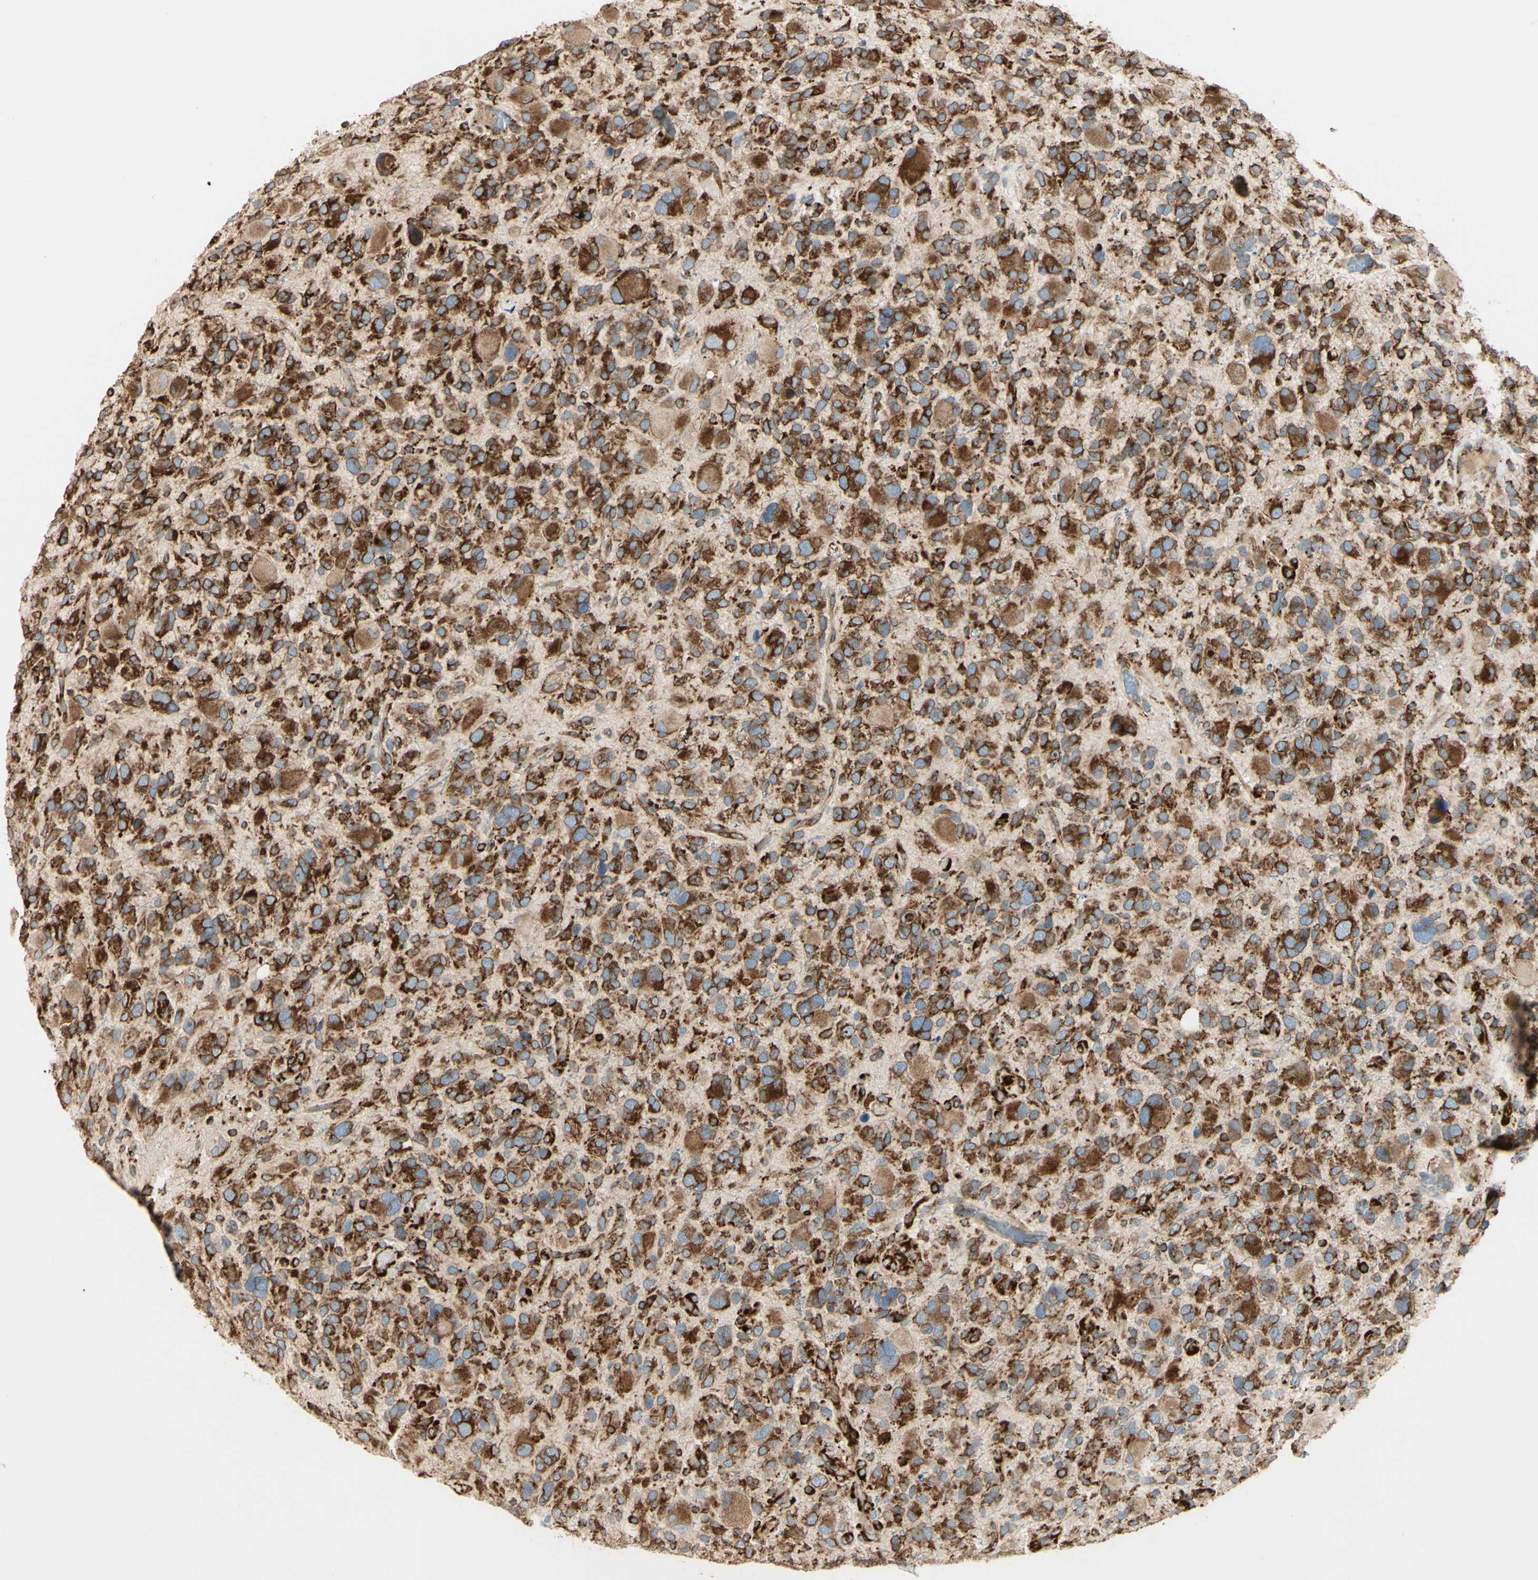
{"staining": {"intensity": "strong", "quantity": ">75%", "location": "cytoplasmic/membranous"}, "tissue": "glioma", "cell_type": "Tumor cells", "image_type": "cancer", "snomed": [{"axis": "morphology", "description": "Glioma, malignant, High grade"}, {"axis": "topography", "description": "Brain"}], "caption": "IHC photomicrograph of neoplastic tissue: human glioma stained using immunohistochemistry shows high levels of strong protein expression localized specifically in the cytoplasmic/membranous of tumor cells, appearing as a cytoplasmic/membranous brown color.", "gene": "RRBP1", "patient": {"sex": "male", "age": 48}}